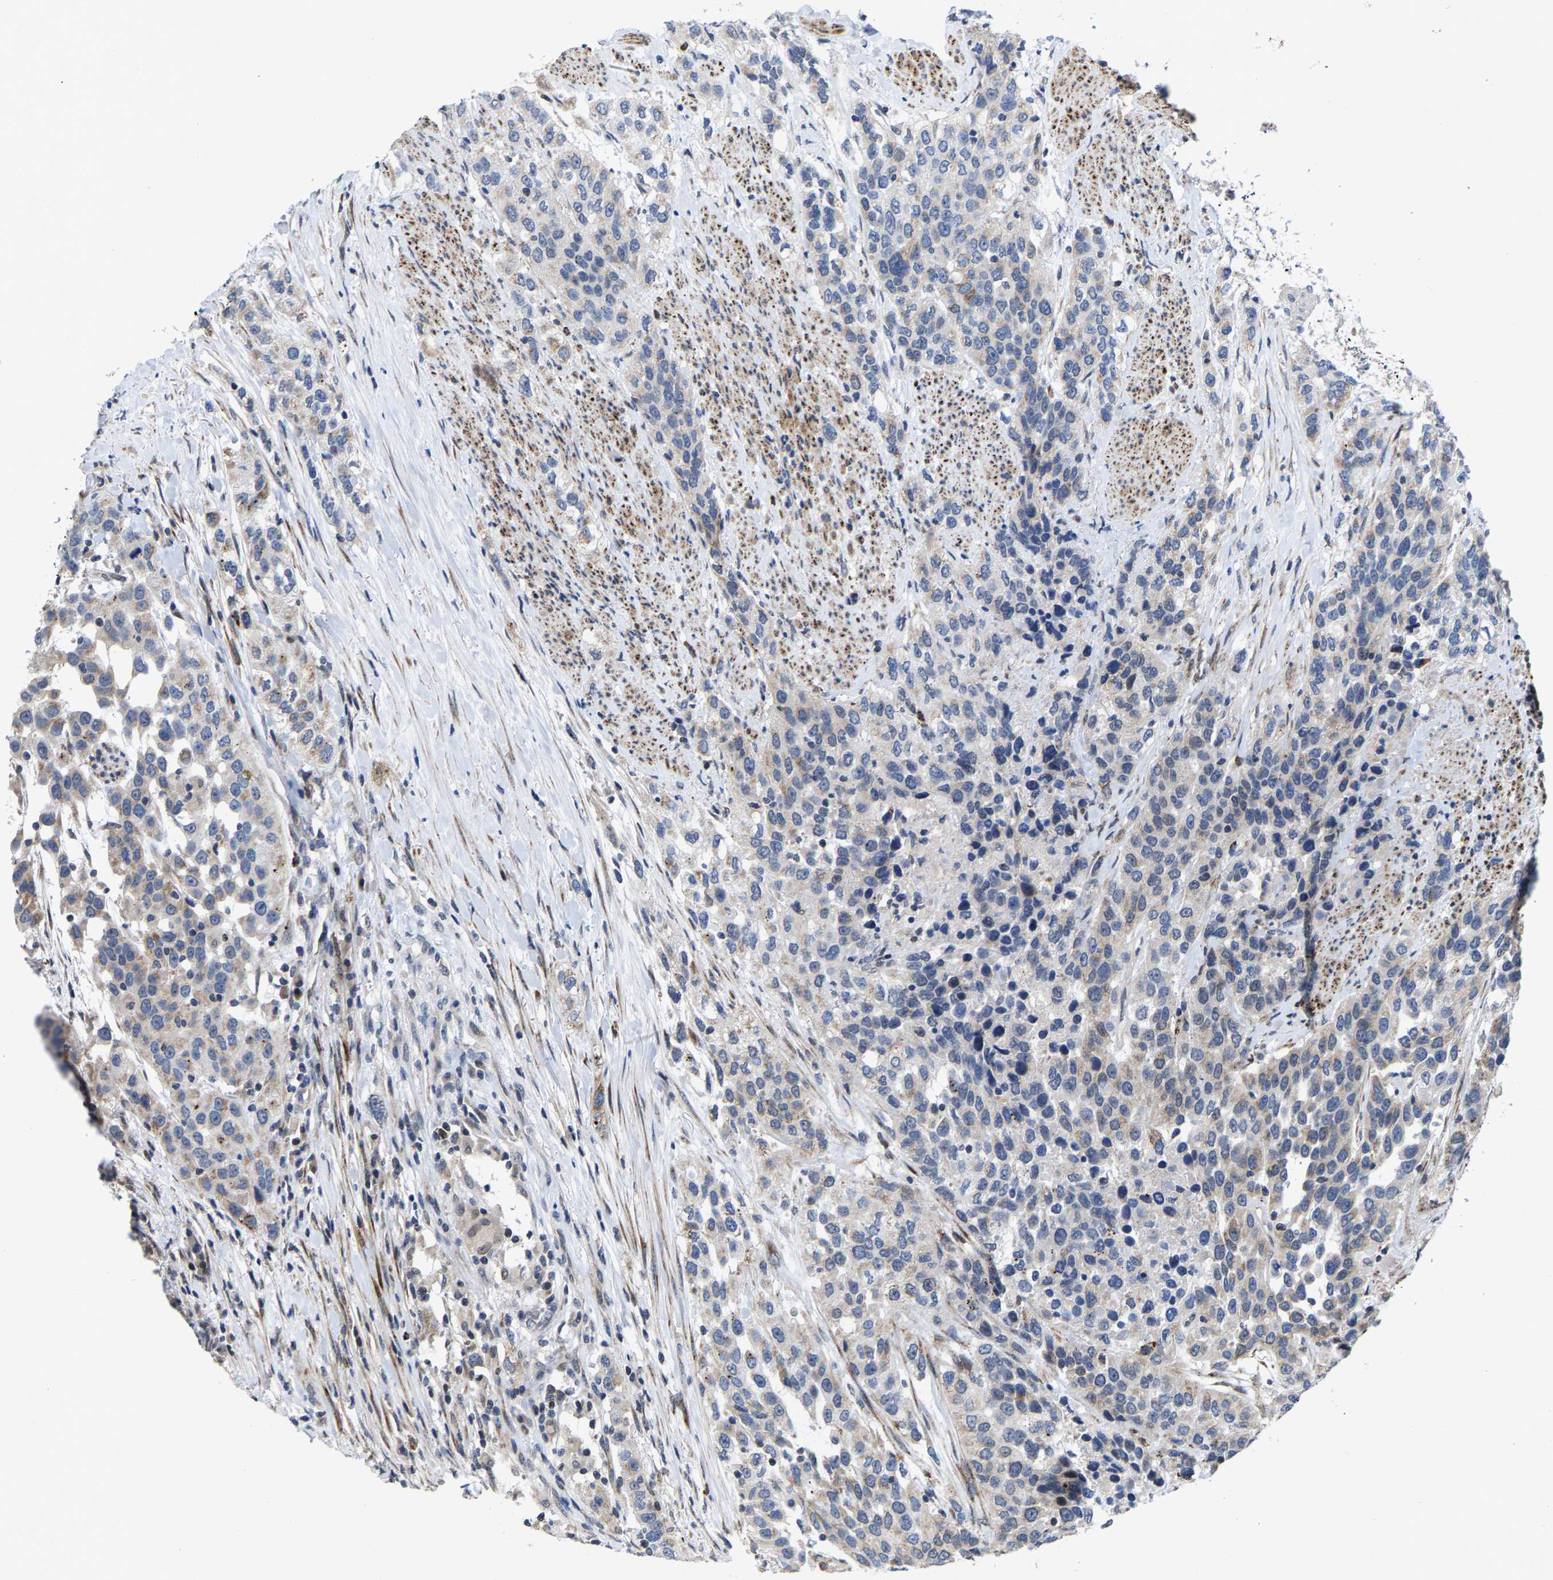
{"staining": {"intensity": "weak", "quantity": "25%-75%", "location": "cytoplasmic/membranous"}, "tissue": "urothelial cancer", "cell_type": "Tumor cells", "image_type": "cancer", "snomed": [{"axis": "morphology", "description": "Urothelial carcinoma, High grade"}, {"axis": "topography", "description": "Urinary bladder"}], "caption": "Immunohistochemical staining of urothelial cancer shows low levels of weak cytoplasmic/membranous protein expression in approximately 25%-75% of tumor cells. The staining was performed using DAB (3,3'-diaminobenzidine) to visualize the protein expression in brown, while the nuclei were stained in blue with hematoxylin (Magnification: 20x).", "gene": "TDRKH", "patient": {"sex": "female", "age": 80}}